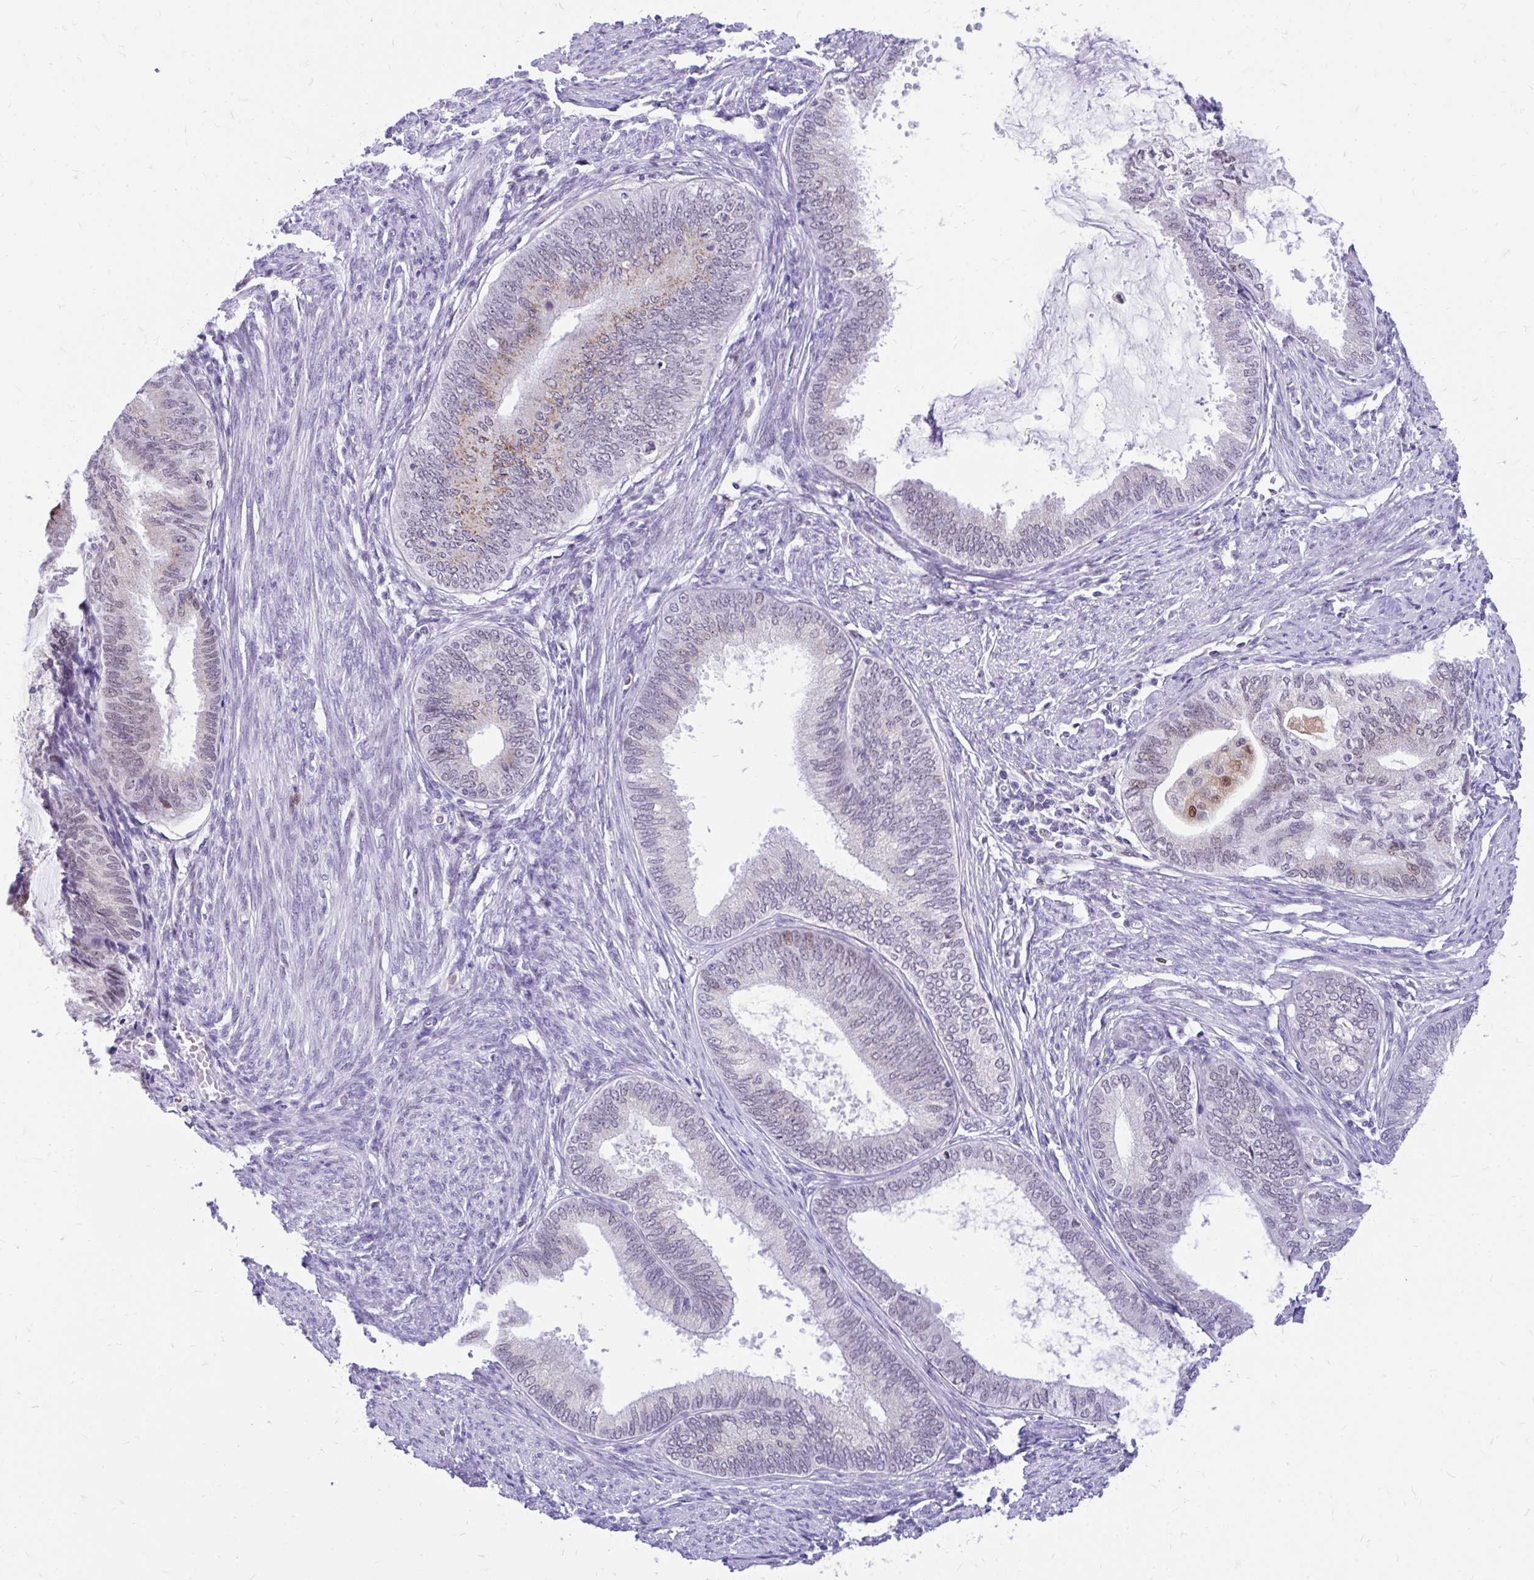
{"staining": {"intensity": "moderate", "quantity": "<25%", "location": "cytoplasmic/membranous,nuclear"}, "tissue": "endometrial cancer", "cell_type": "Tumor cells", "image_type": "cancer", "snomed": [{"axis": "morphology", "description": "Adenocarcinoma, NOS"}, {"axis": "topography", "description": "Endometrium"}], "caption": "Immunohistochemical staining of endometrial cancer (adenocarcinoma) displays moderate cytoplasmic/membranous and nuclear protein staining in about <25% of tumor cells.", "gene": "GLB1L2", "patient": {"sex": "female", "age": 86}}